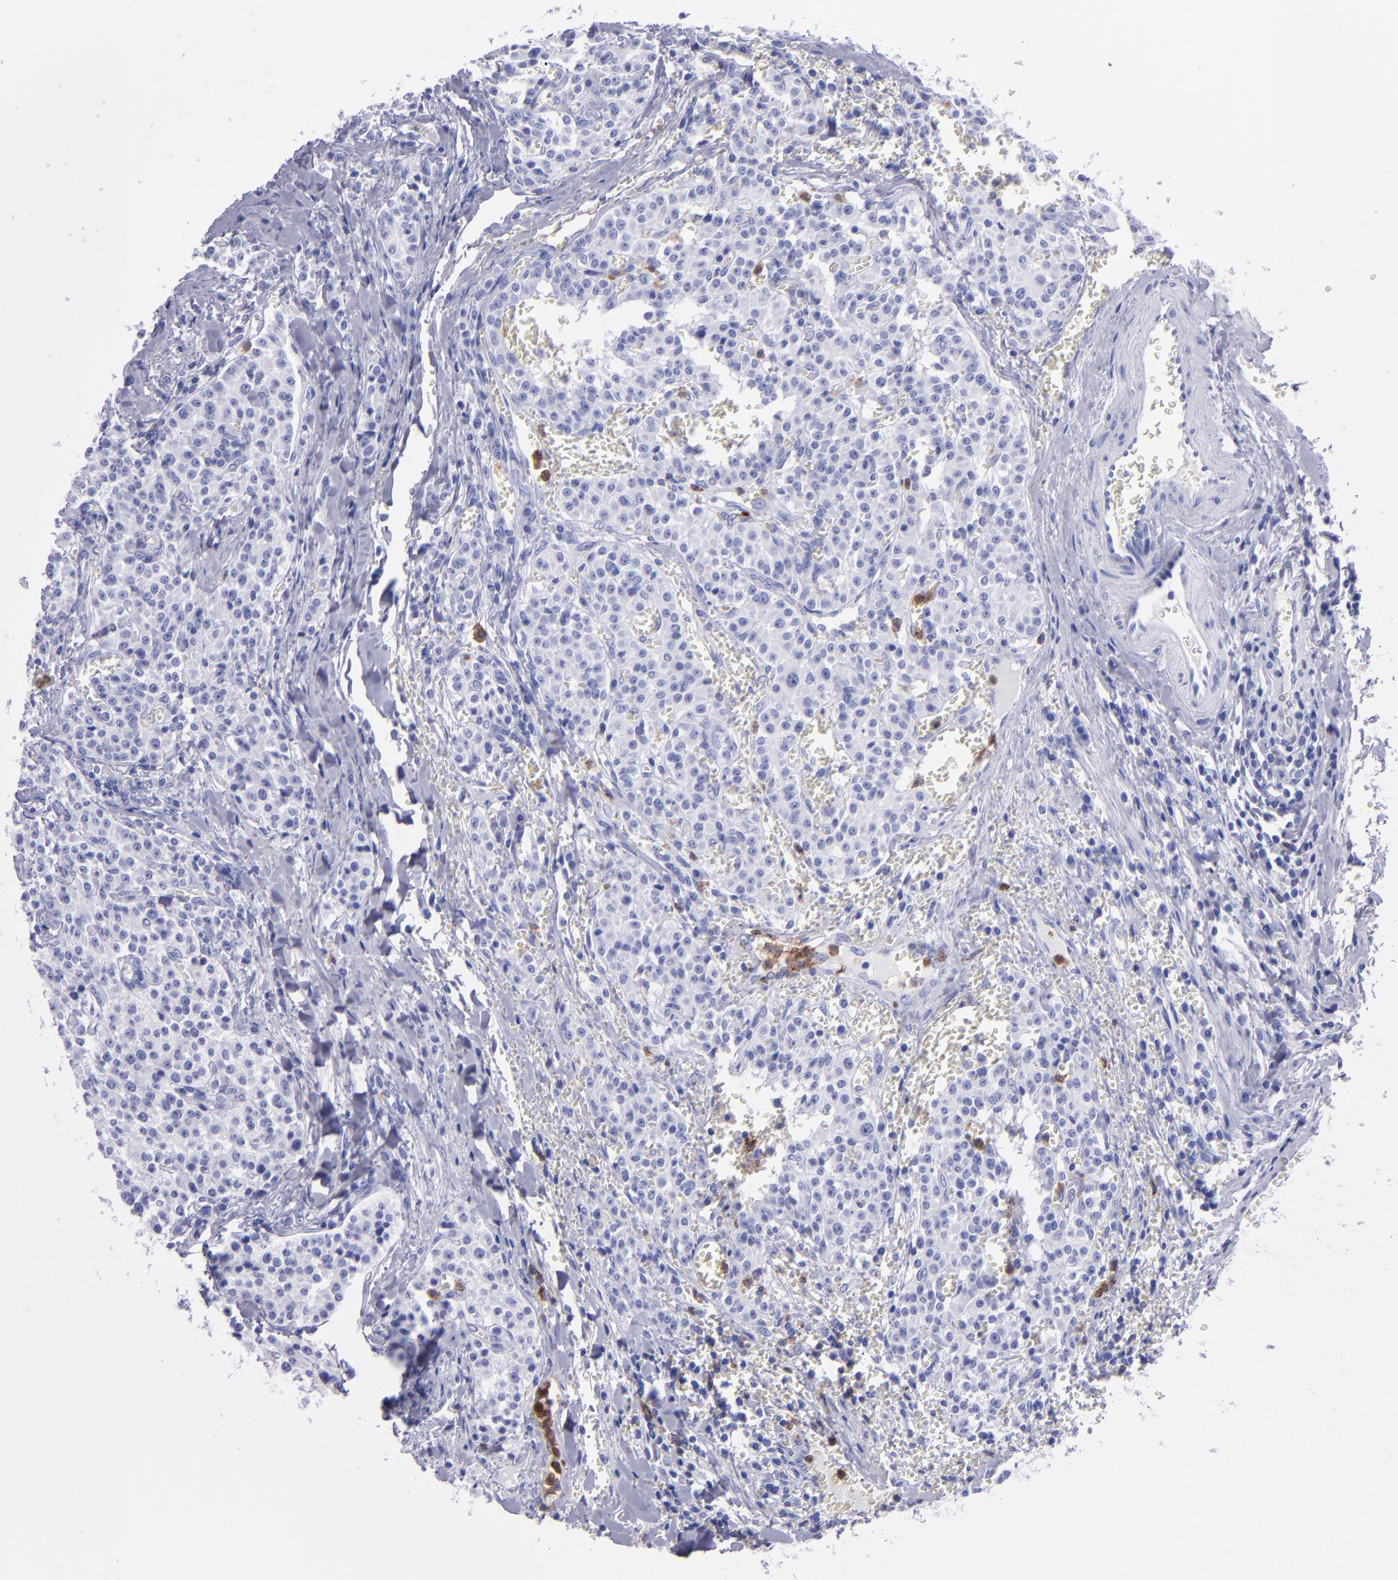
{"staining": {"intensity": "negative", "quantity": "none", "location": "none"}, "tissue": "carcinoid", "cell_type": "Tumor cells", "image_type": "cancer", "snomed": [{"axis": "morphology", "description": "Carcinoid, malignant, NOS"}, {"axis": "topography", "description": "Stomach"}], "caption": "A histopathology image of human malignant carcinoid is negative for staining in tumor cells.", "gene": "CR1", "patient": {"sex": "female", "age": 76}}